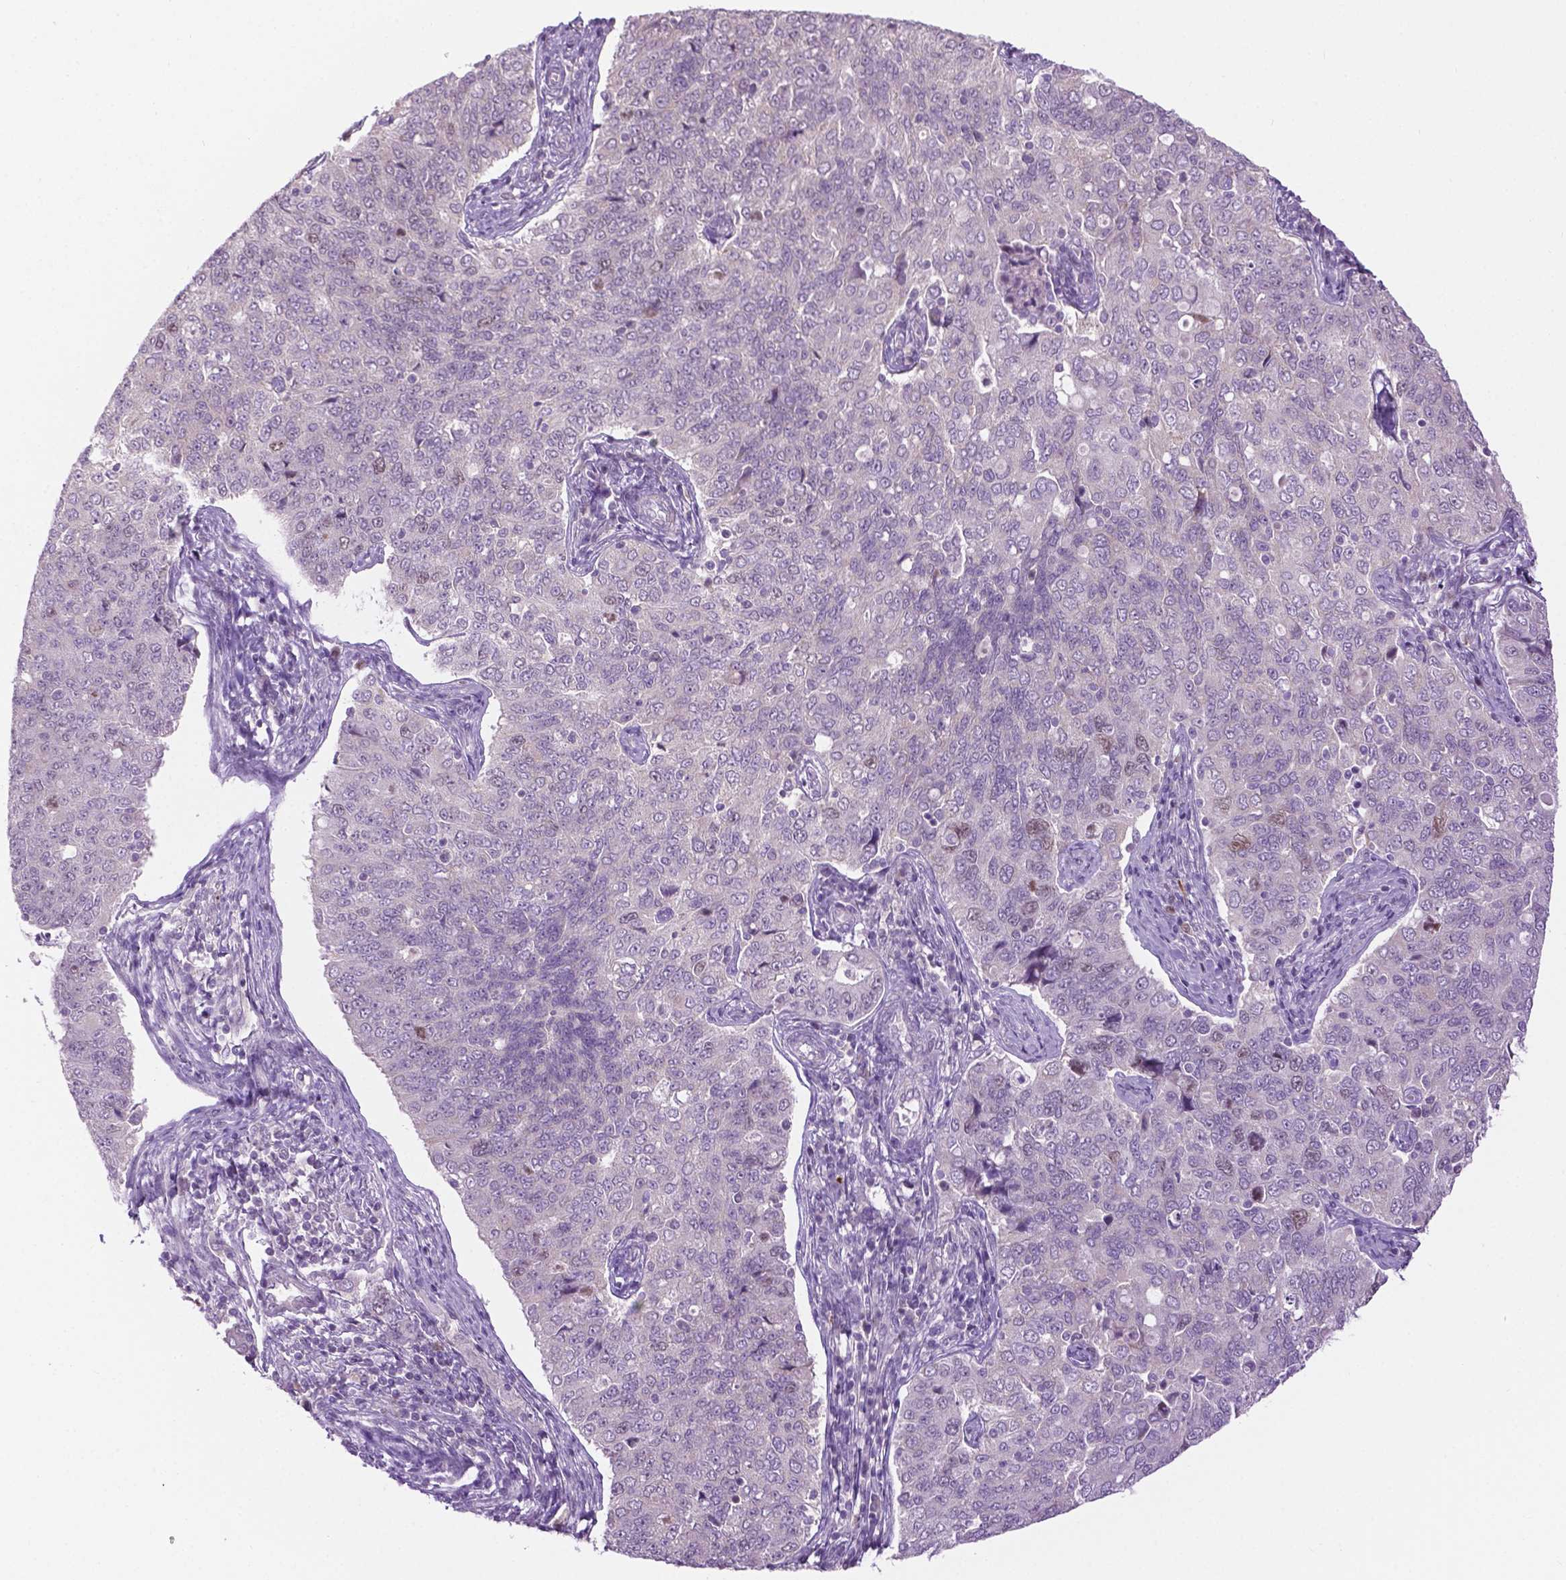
{"staining": {"intensity": "negative", "quantity": "none", "location": "none"}, "tissue": "endometrial cancer", "cell_type": "Tumor cells", "image_type": "cancer", "snomed": [{"axis": "morphology", "description": "Adenocarcinoma, NOS"}, {"axis": "topography", "description": "Endometrium"}], "caption": "High power microscopy histopathology image of an immunohistochemistry (IHC) micrograph of endometrial cancer, revealing no significant staining in tumor cells.", "gene": "DENND4A", "patient": {"sex": "female", "age": 43}}